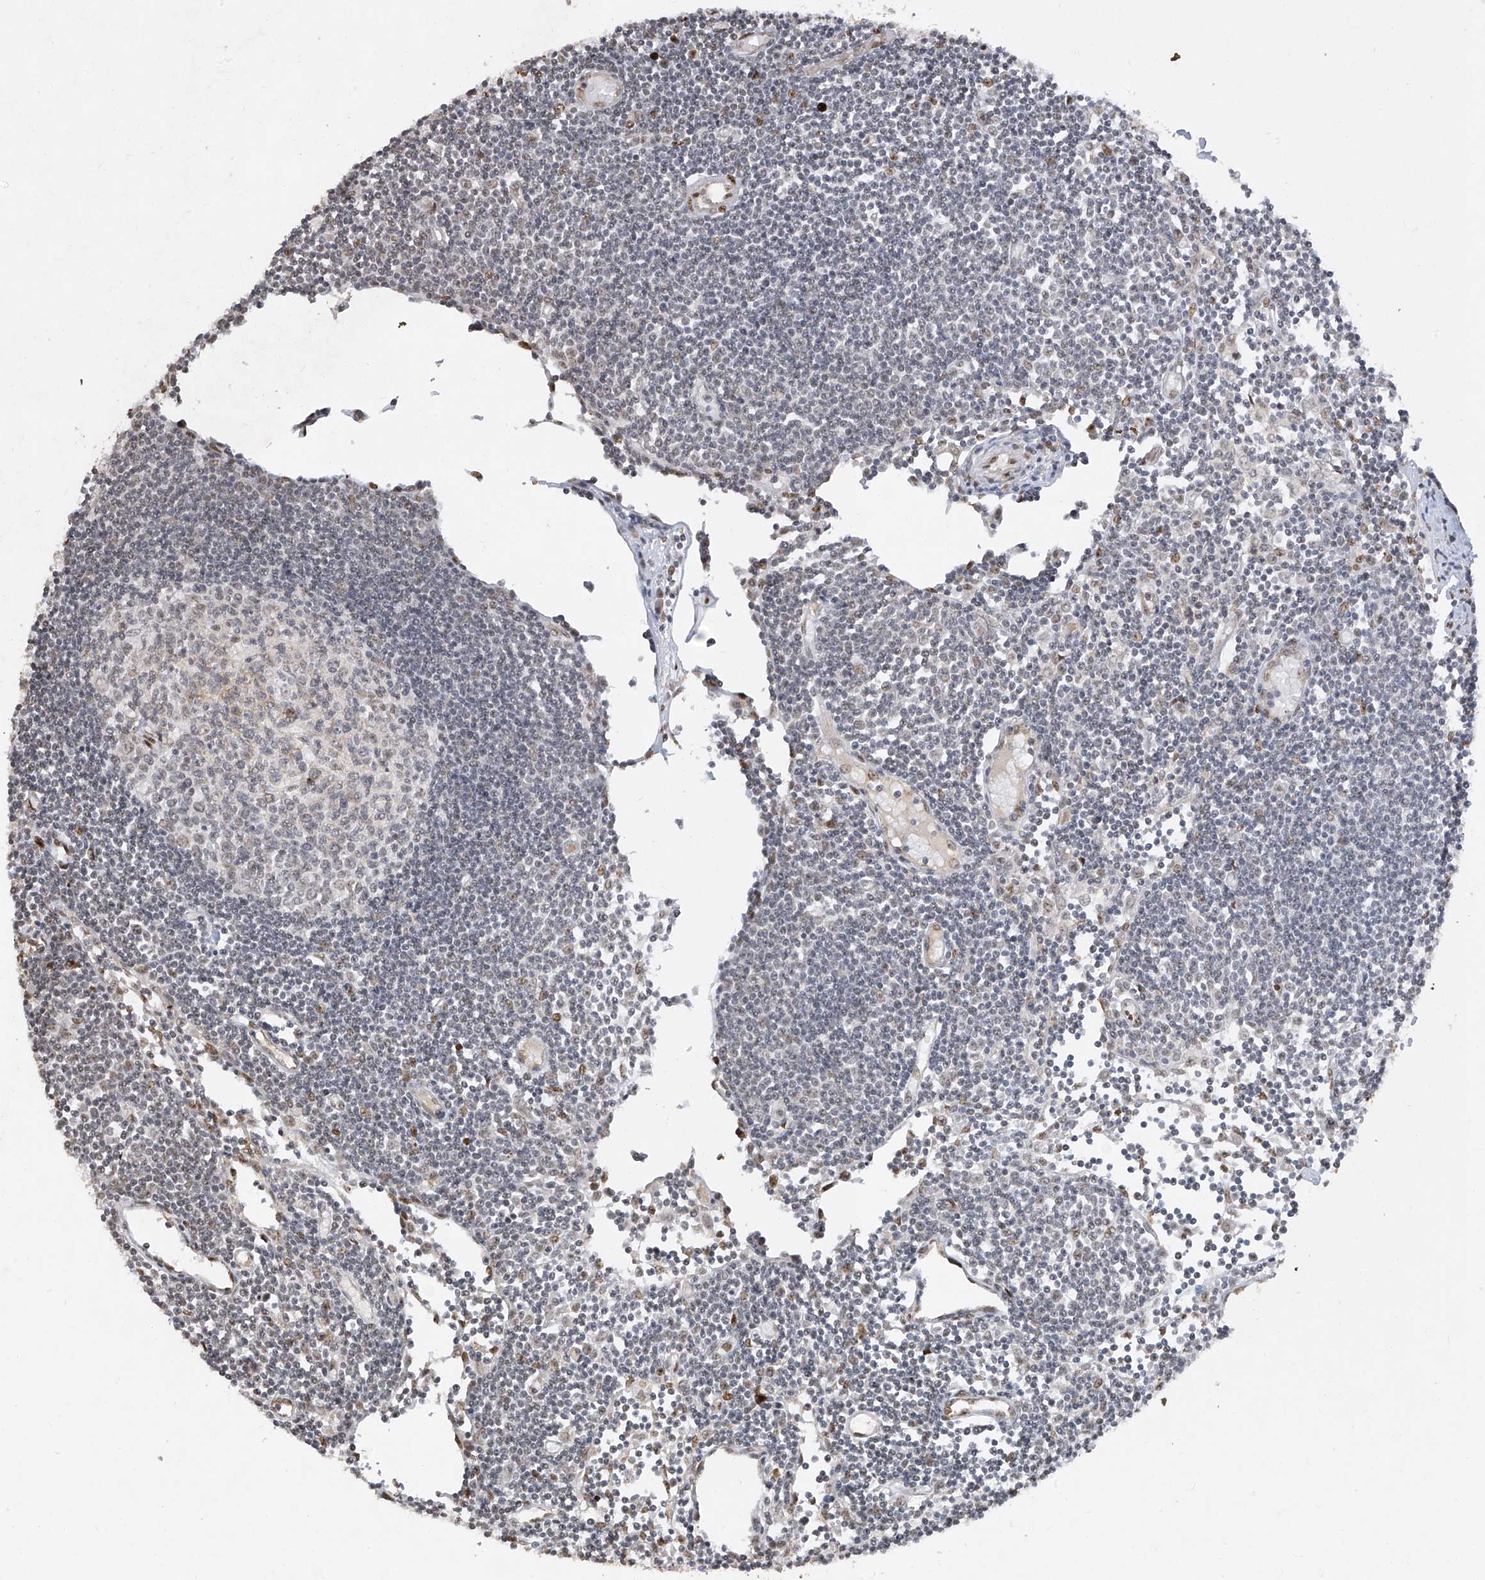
{"staining": {"intensity": "weak", "quantity": "25%-75%", "location": "cytoplasmic/membranous"}, "tissue": "lymph node", "cell_type": "Germinal center cells", "image_type": "normal", "snomed": [{"axis": "morphology", "description": "Normal tissue, NOS"}, {"axis": "topography", "description": "Lymph node"}], "caption": "Lymph node stained for a protein (brown) demonstrates weak cytoplasmic/membranous positive staining in approximately 25%-75% of germinal center cells.", "gene": "ATRIP", "patient": {"sex": "female", "age": 11}}